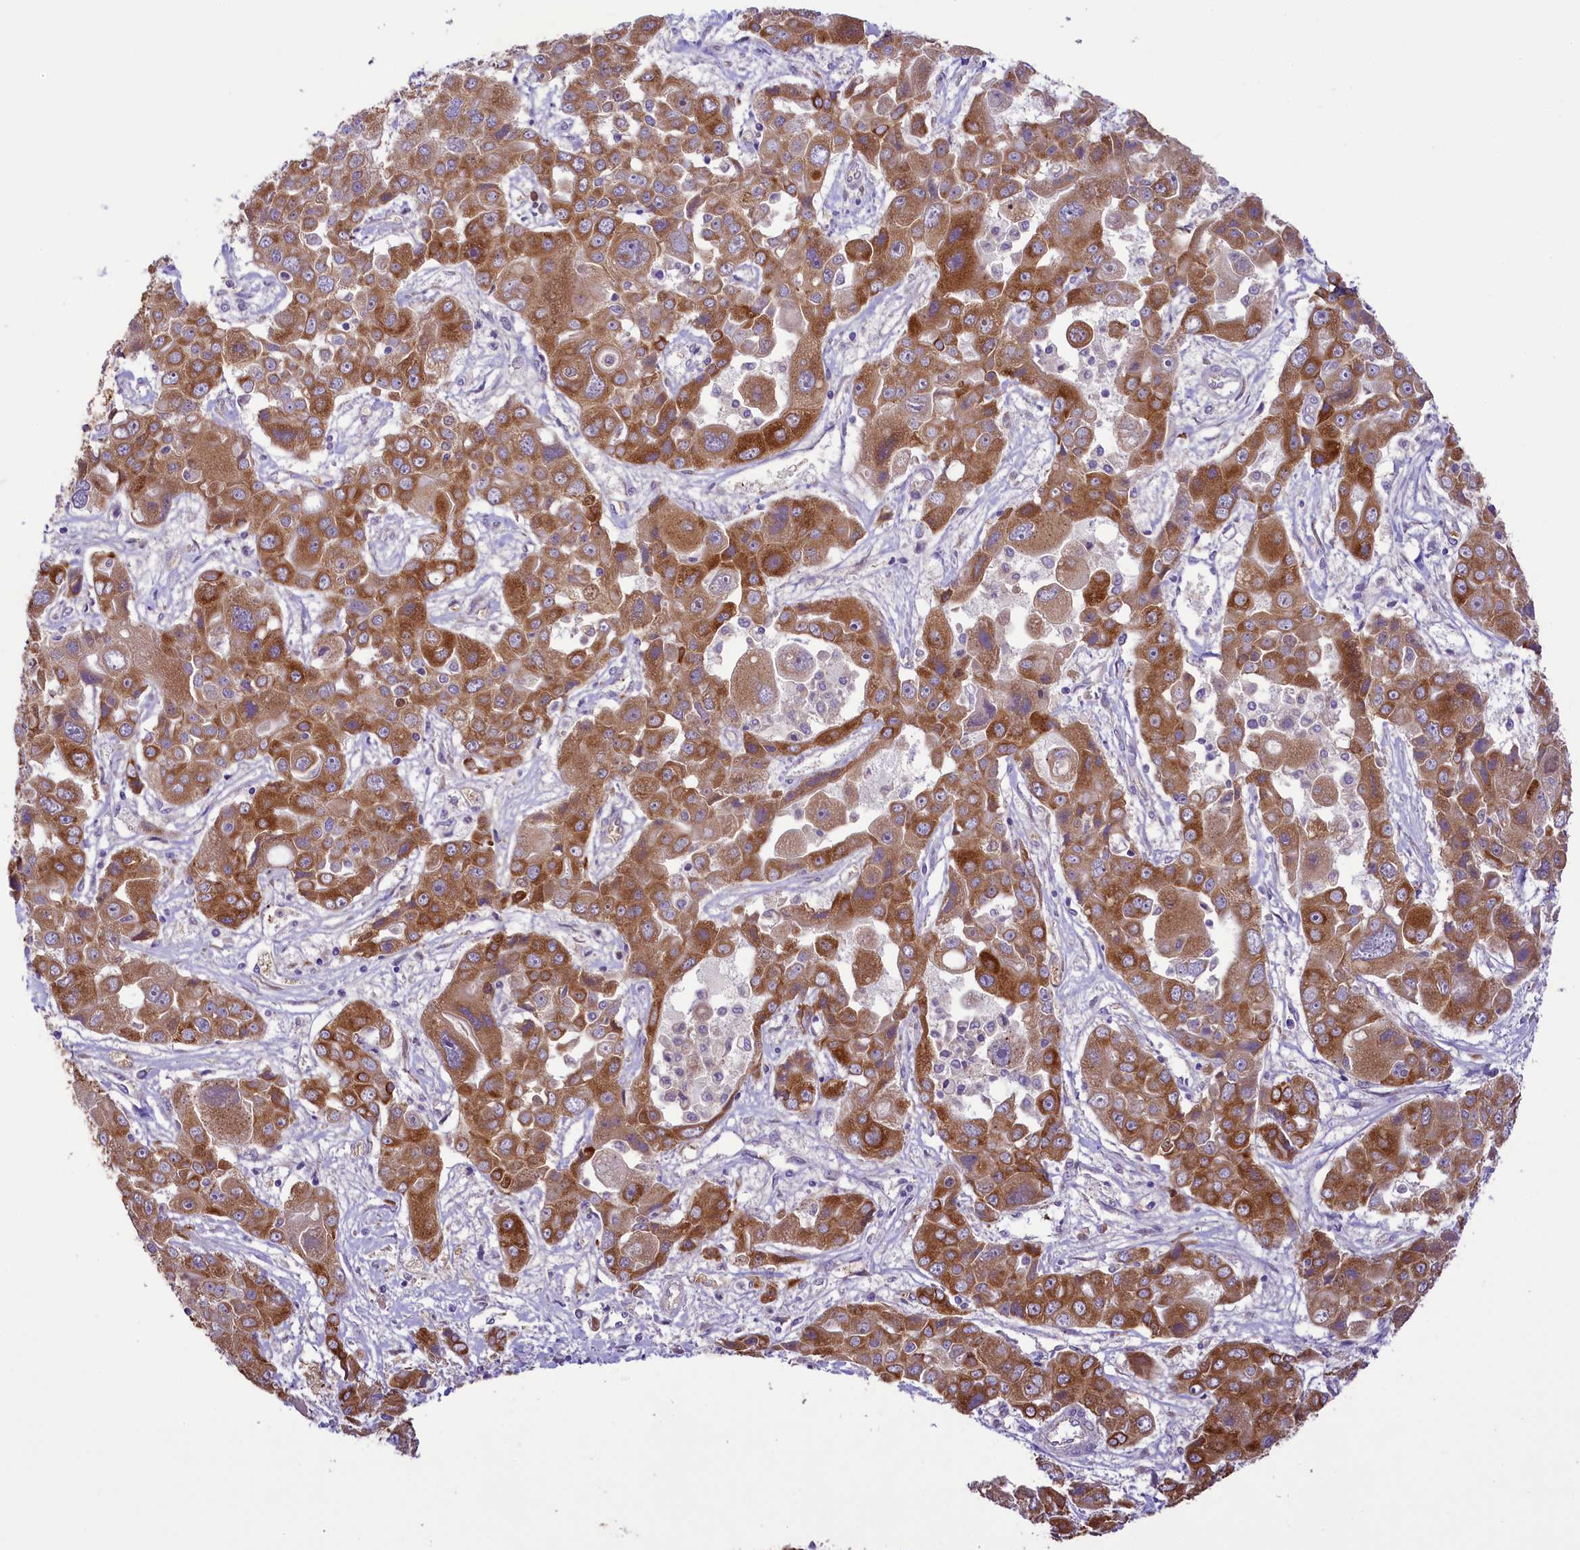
{"staining": {"intensity": "strong", "quantity": ">75%", "location": "cytoplasmic/membranous"}, "tissue": "liver cancer", "cell_type": "Tumor cells", "image_type": "cancer", "snomed": [{"axis": "morphology", "description": "Cholangiocarcinoma"}, {"axis": "topography", "description": "Liver"}], "caption": "Human cholangiocarcinoma (liver) stained with a protein marker demonstrates strong staining in tumor cells.", "gene": "LARP4", "patient": {"sex": "male", "age": 67}}